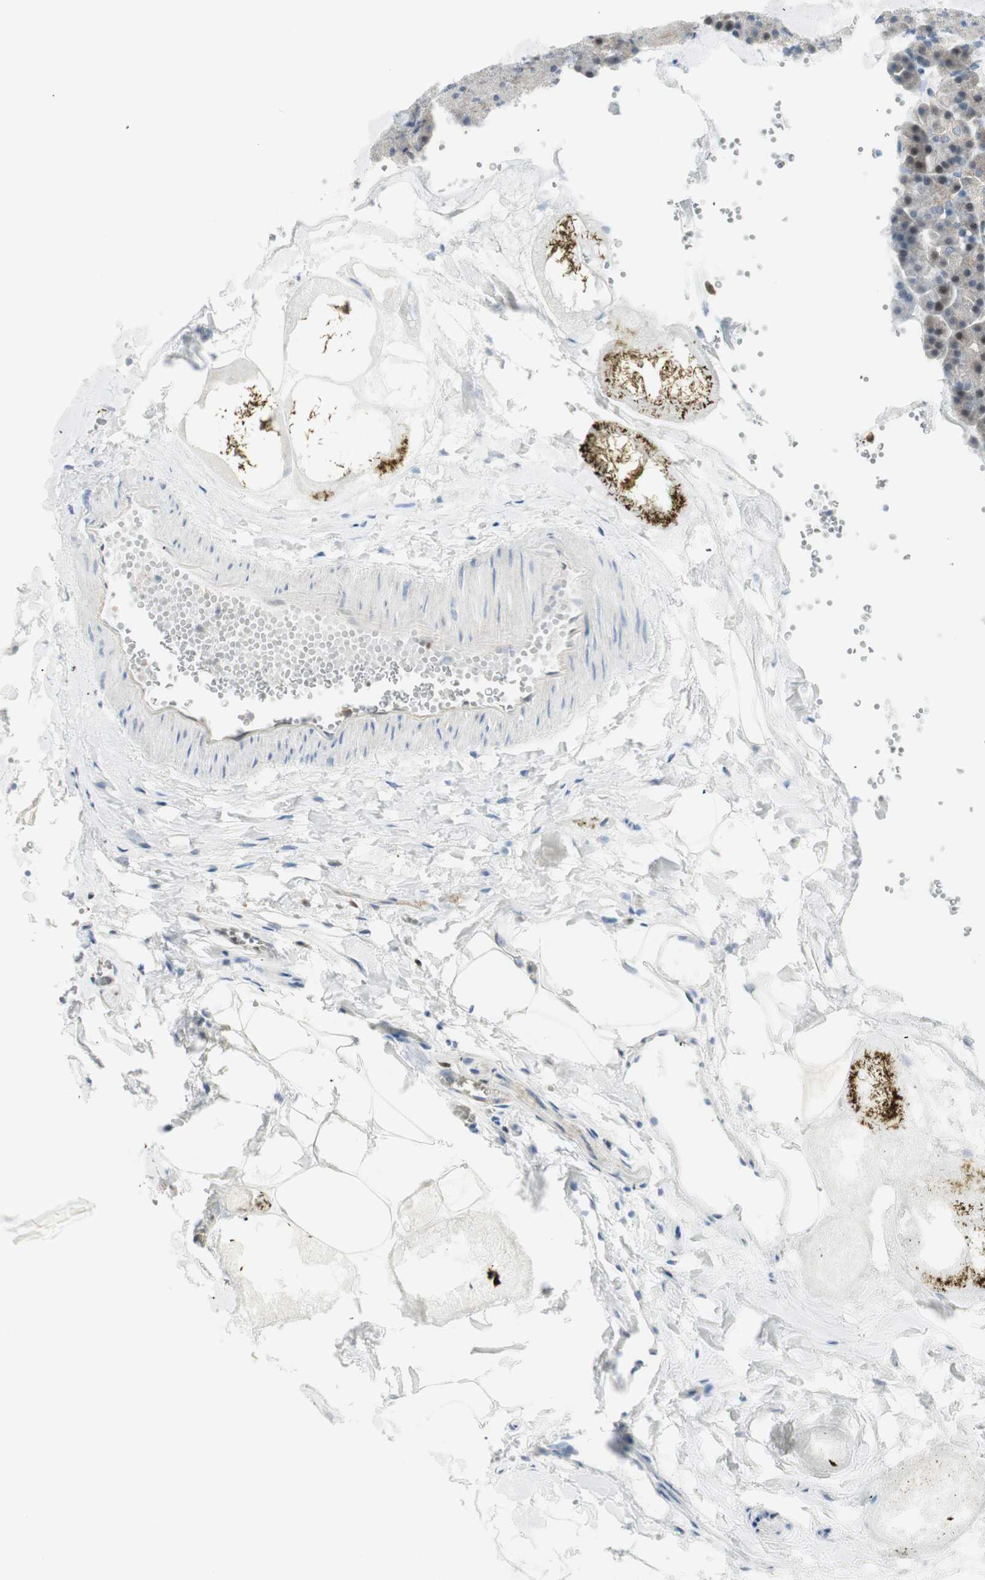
{"staining": {"intensity": "weak", "quantity": ">75%", "location": "cytoplasmic/membranous"}, "tissue": "pancreas", "cell_type": "Exocrine glandular cells", "image_type": "normal", "snomed": [{"axis": "morphology", "description": "Normal tissue, NOS"}, {"axis": "topography", "description": "Pancreas"}], "caption": "Protein expression by IHC exhibits weak cytoplasmic/membranous positivity in about >75% of exocrine glandular cells in benign pancreas.", "gene": "PPP1CA", "patient": {"sex": "female", "age": 35}}